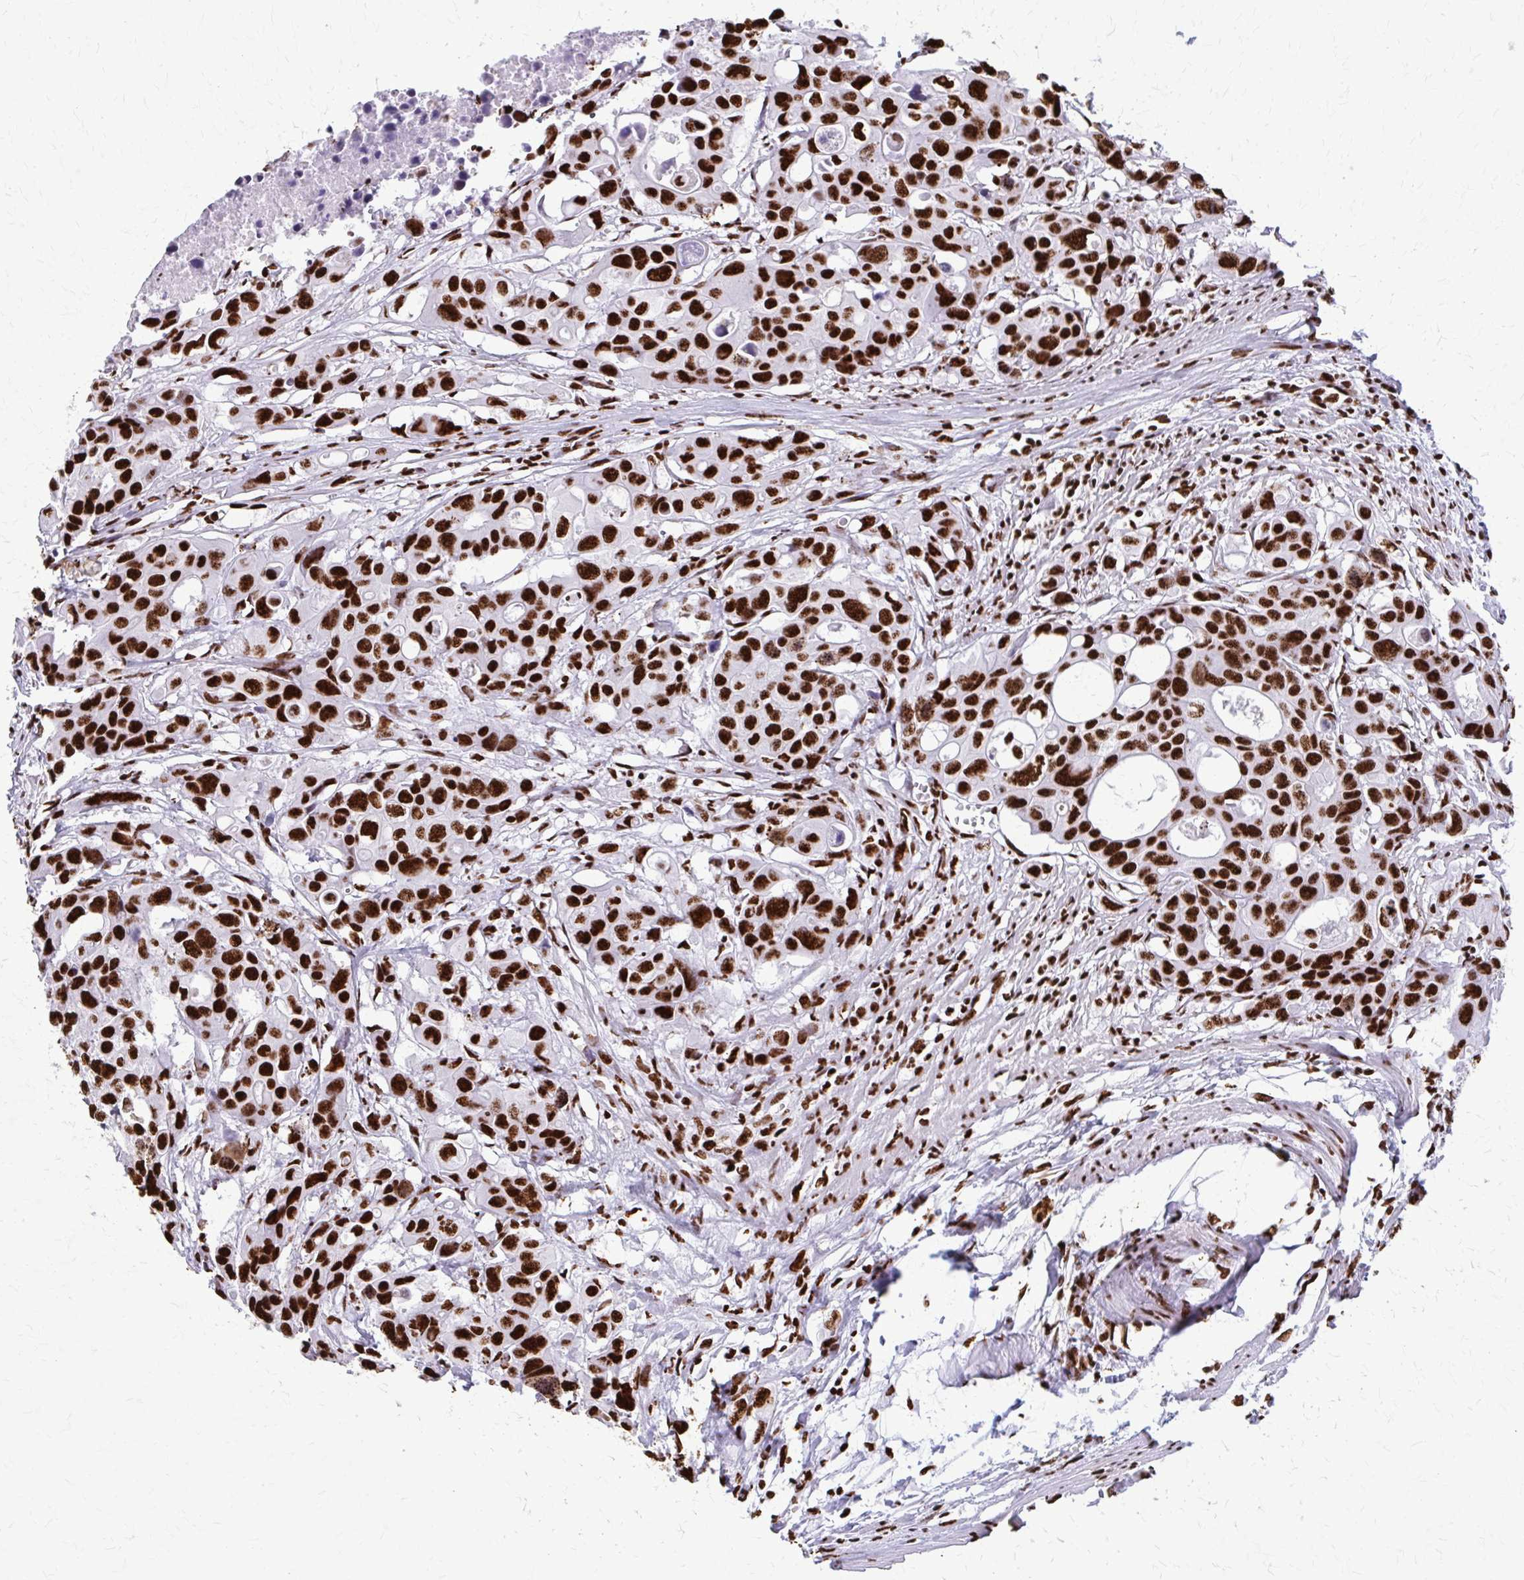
{"staining": {"intensity": "strong", "quantity": ">75%", "location": "nuclear"}, "tissue": "colorectal cancer", "cell_type": "Tumor cells", "image_type": "cancer", "snomed": [{"axis": "morphology", "description": "Adenocarcinoma, NOS"}, {"axis": "topography", "description": "Colon"}], "caption": "About >75% of tumor cells in colorectal adenocarcinoma exhibit strong nuclear protein staining as visualized by brown immunohistochemical staining.", "gene": "SFPQ", "patient": {"sex": "male", "age": 77}}